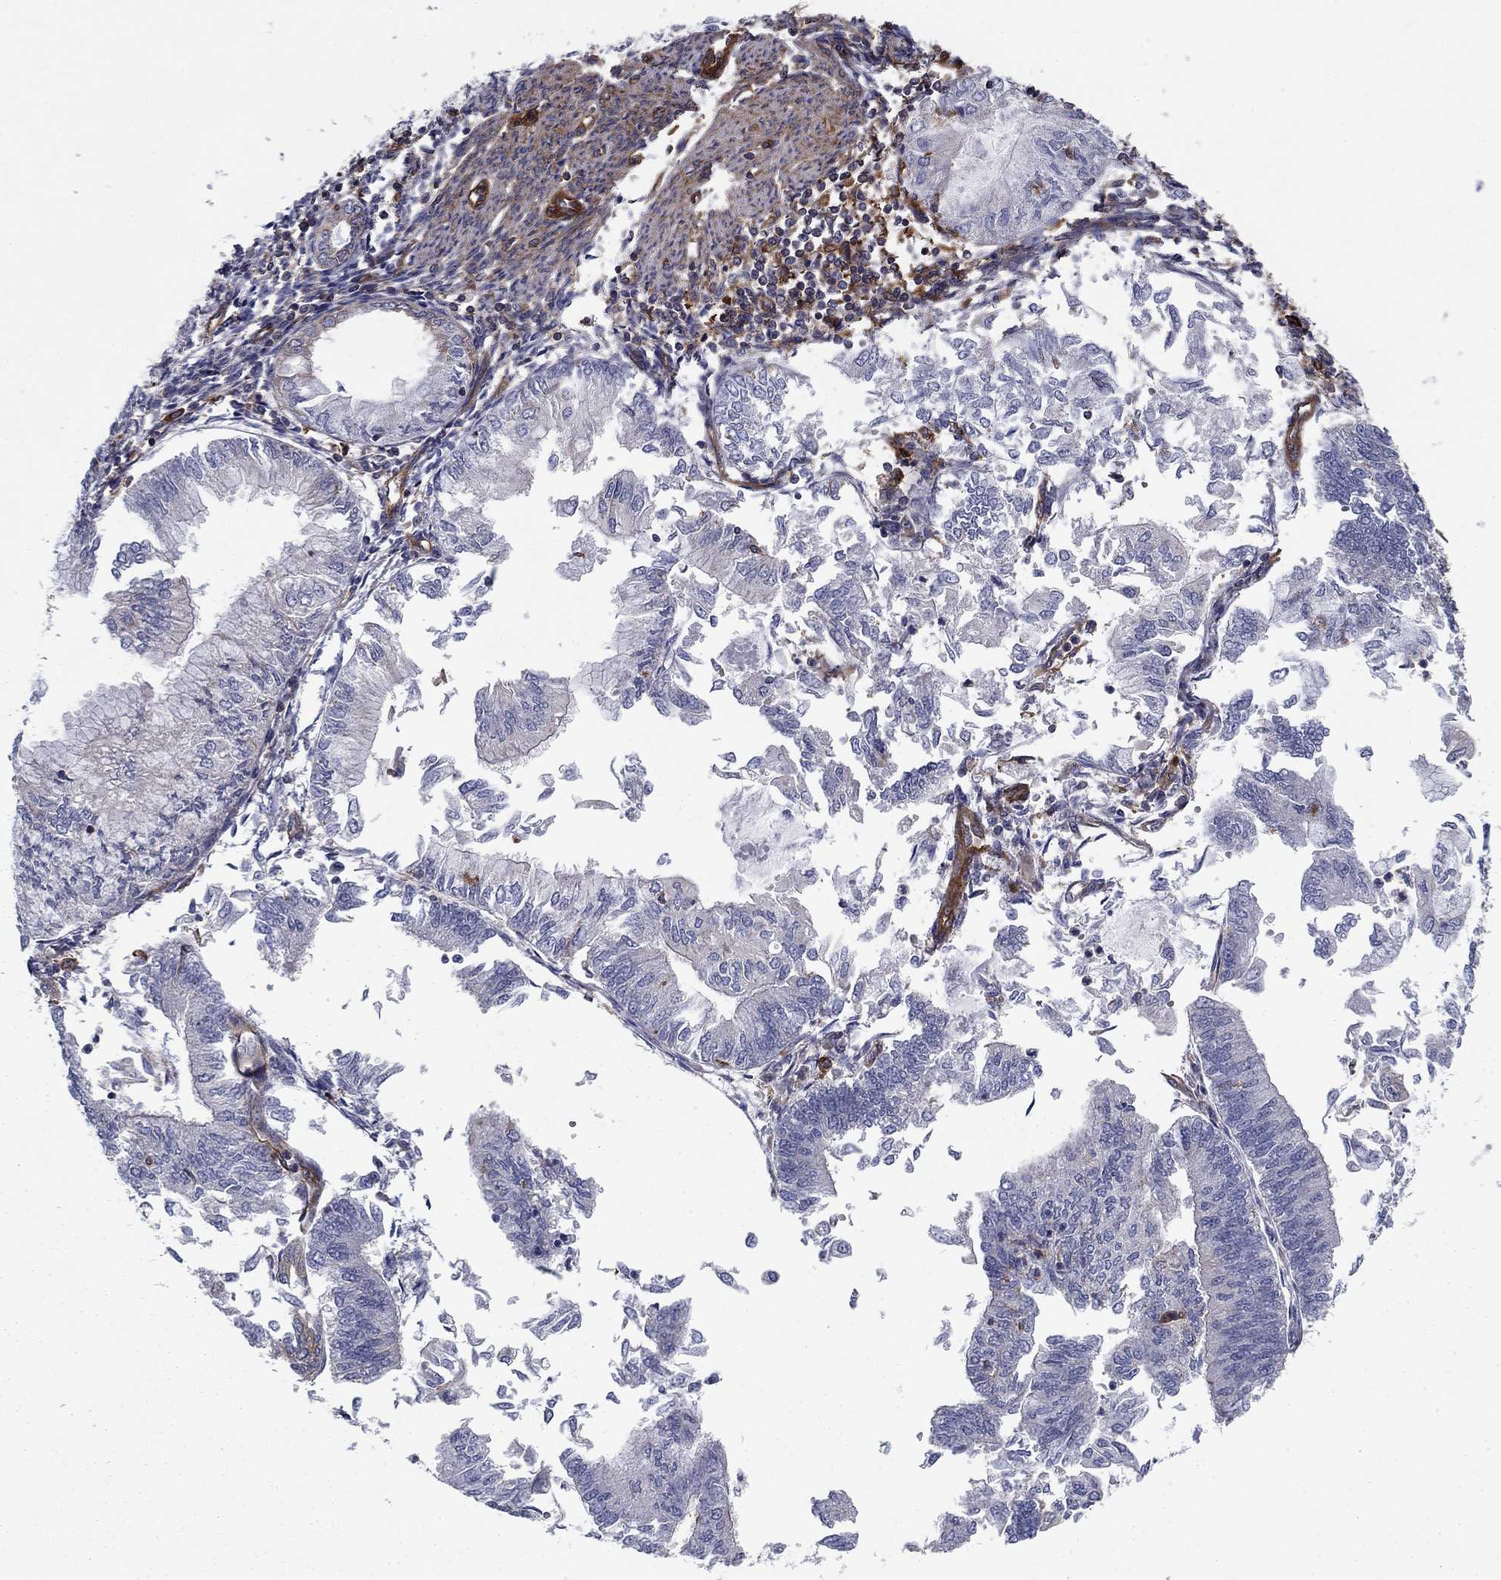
{"staining": {"intensity": "negative", "quantity": "none", "location": "none"}, "tissue": "endometrial cancer", "cell_type": "Tumor cells", "image_type": "cancer", "snomed": [{"axis": "morphology", "description": "Adenocarcinoma, NOS"}, {"axis": "topography", "description": "Endometrium"}], "caption": "A micrograph of endometrial cancer stained for a protein exhibits no brown staining in tumor cells.", "gene": "EHBP1L1", "patient": {"sex": "female", "age": 59}}